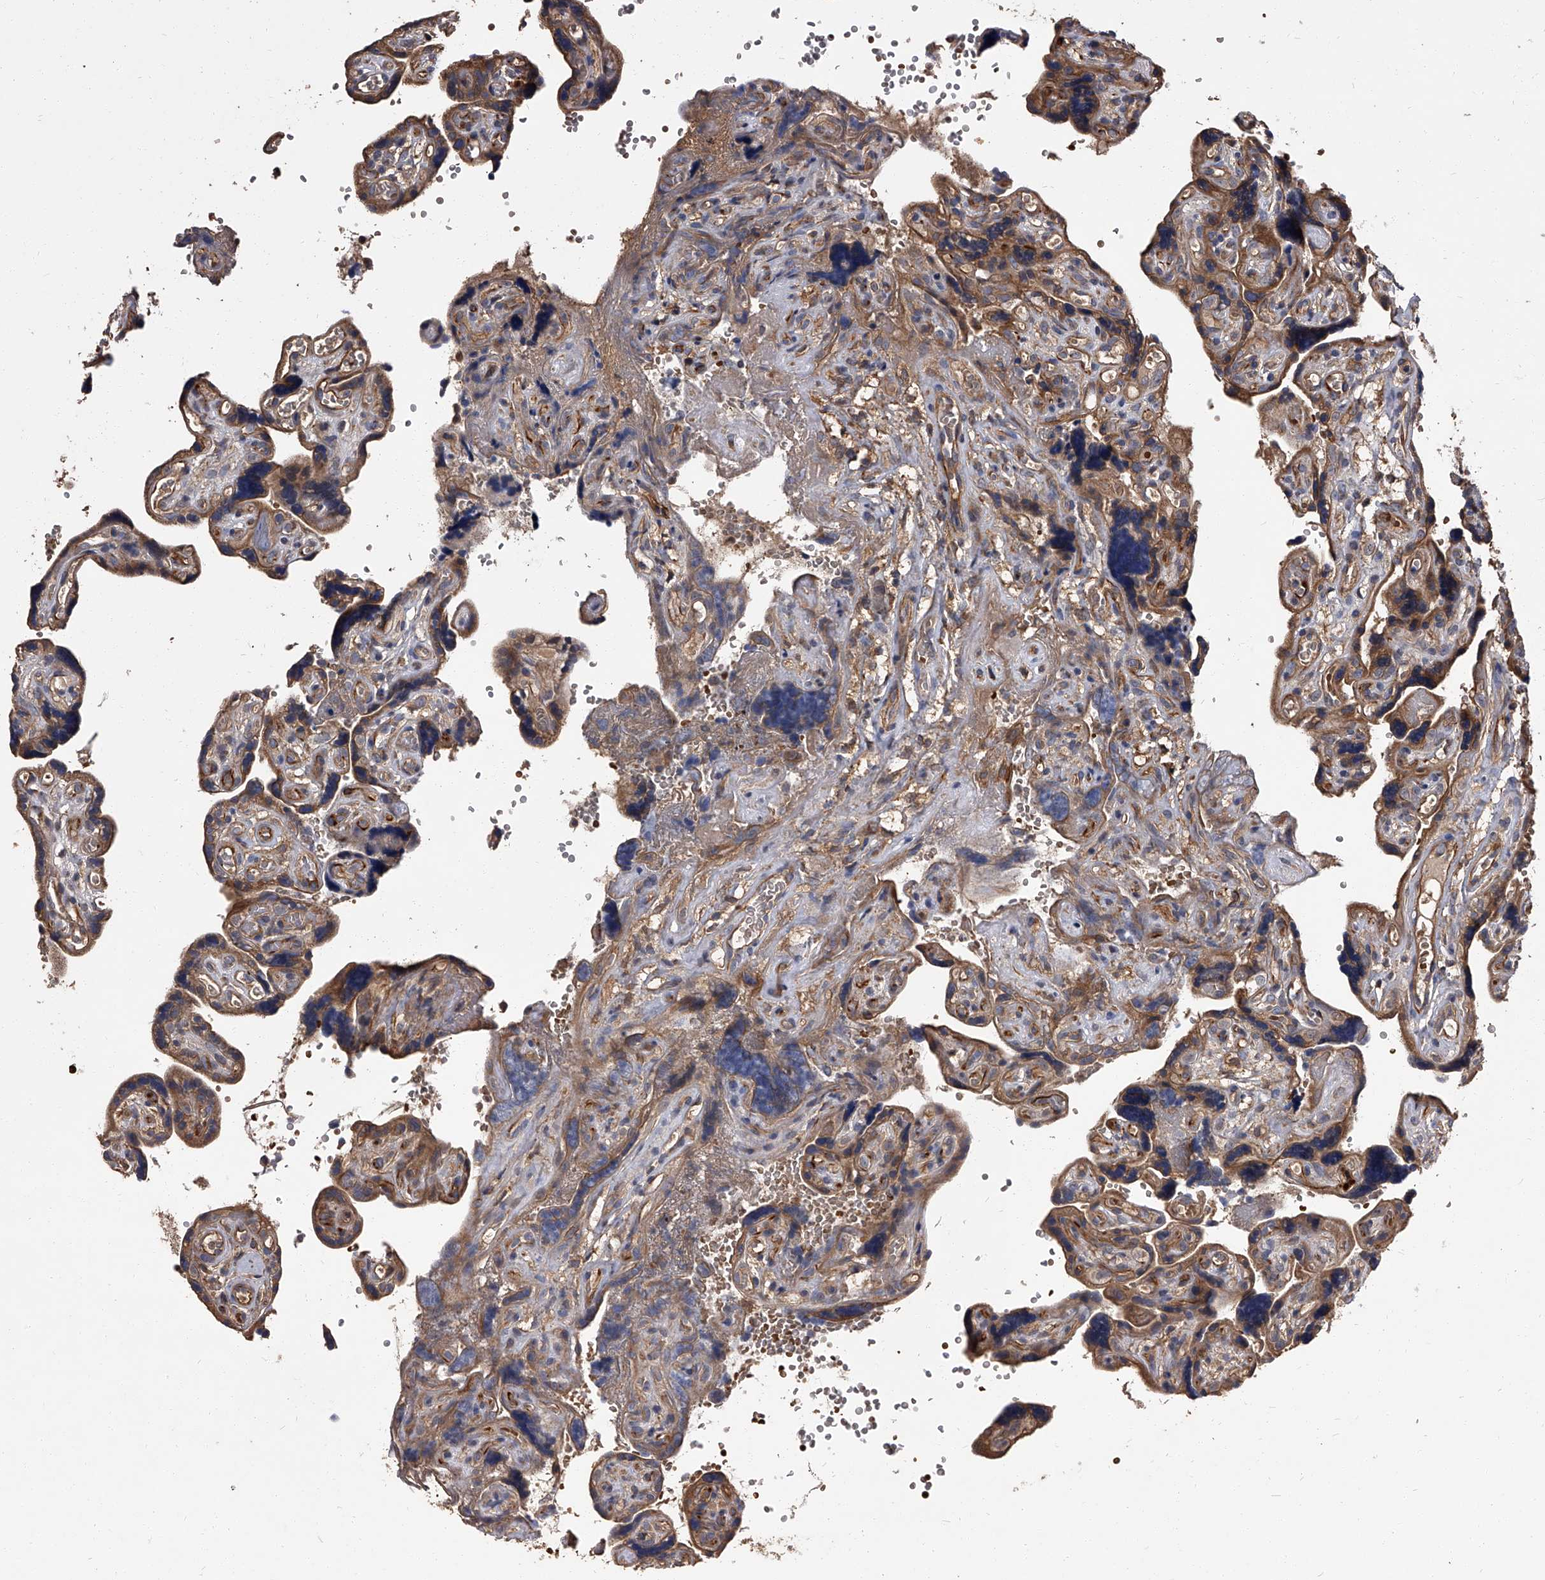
{"staining": {"intensity": "strong", "quantity": "<25%", "location": "cytoplasmic/membranous"}, "tissue": "placenta", "cell_type": "Decidual cells", "image_type": "normal", "snomed": [{"axis": "morphology", "description": "Normal tissue, NOS"}, {"axis": "topography", "description": "Placenta"}], "caption": "The histopathology image demonstrates a brown stain indicating the presence of a protein in the cytoplasmic/membranous of decidual cells in placenta. (Stains: DAB (3,3'-diaminobenzidine) in brown, nuclei in blue, Microscopy: brightfield microscopy at high magnification).", "gene": "STK36", "patient": {"sex": "female", "age": 30}}